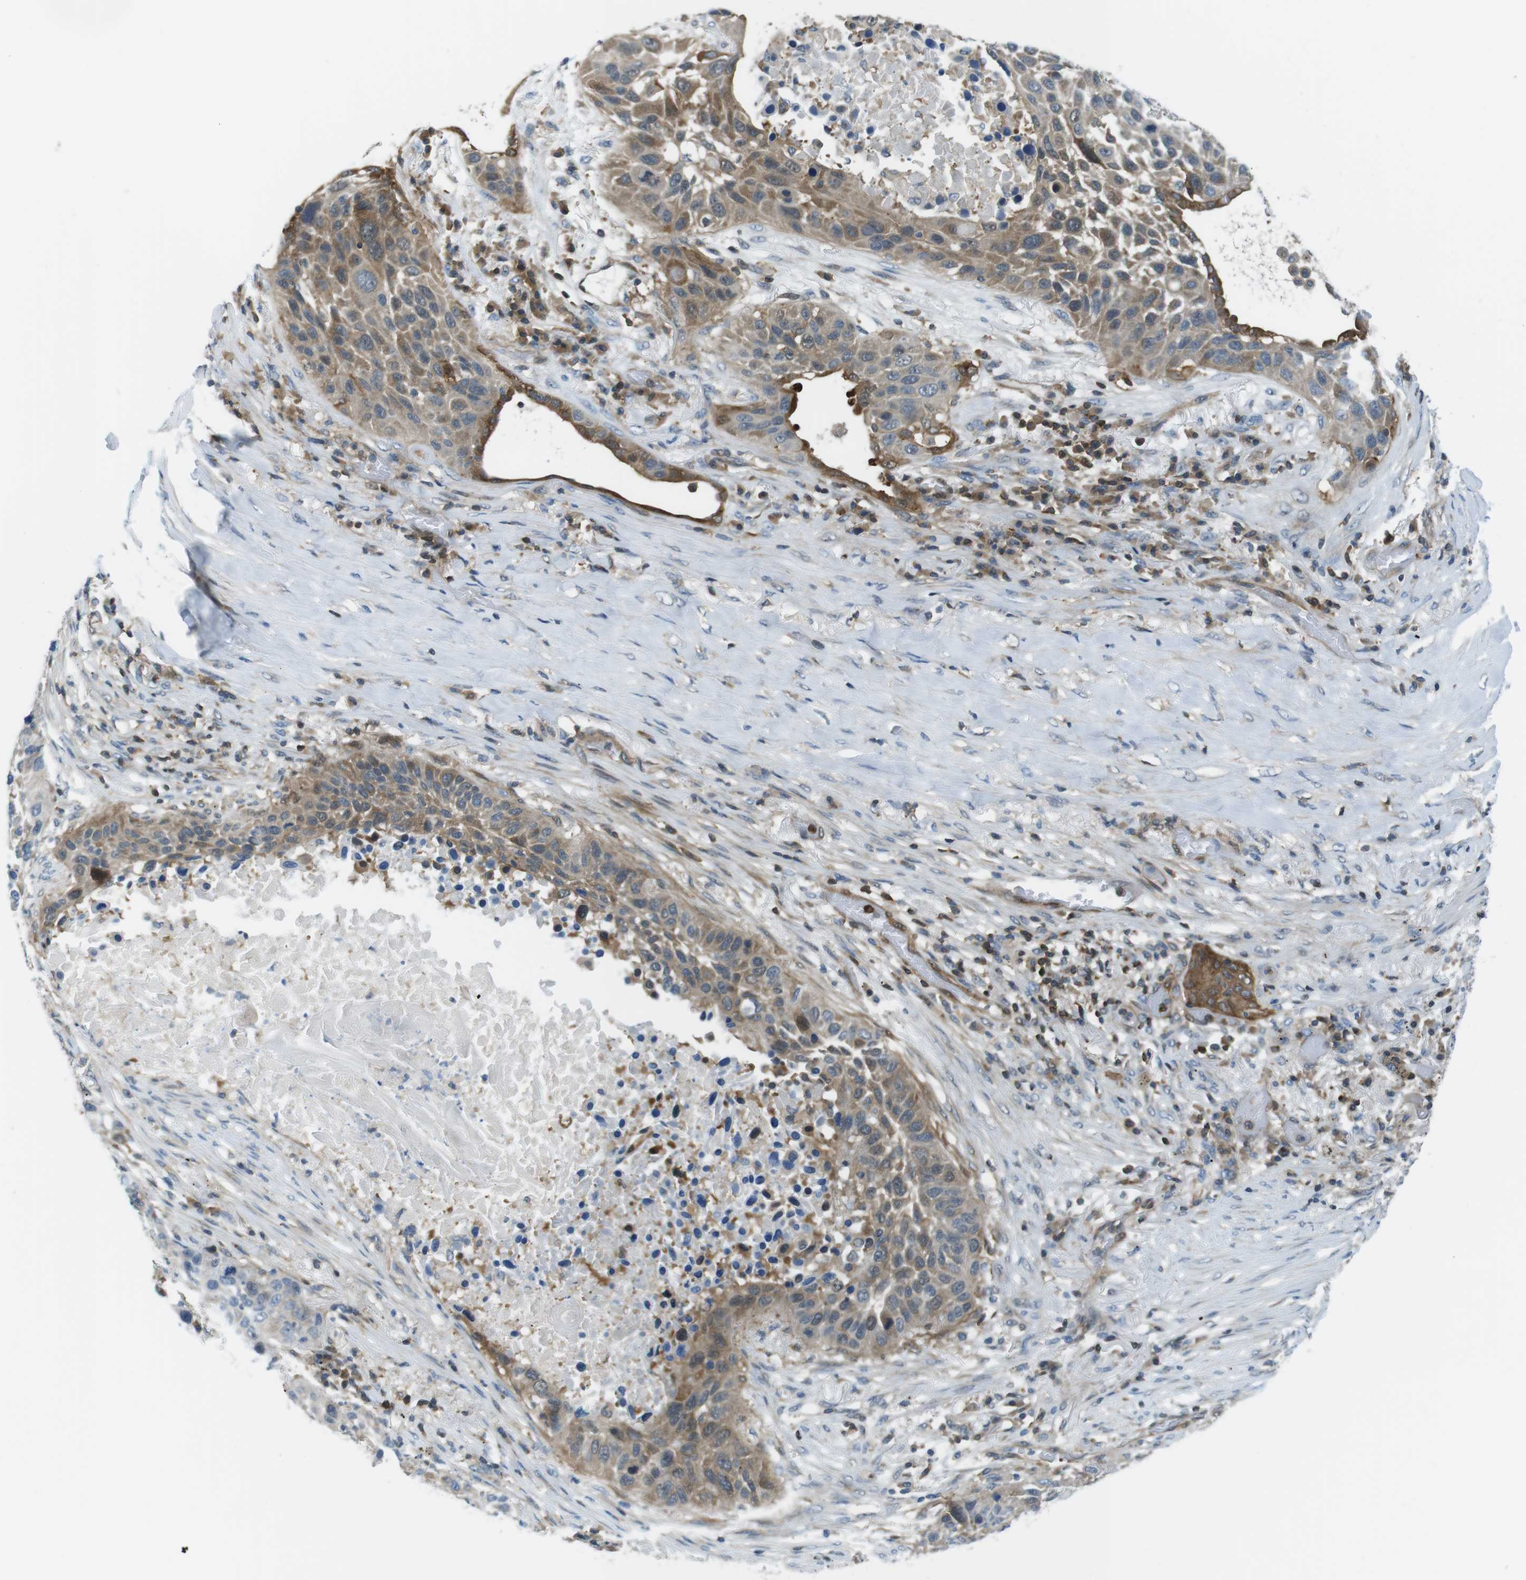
{"staining": {"intensity": "moderate", "quantity": ">75%", "location": "cytoplasmic/membranous"}, "tissue": "lung cancer", "cell_type": "Tumor cells", "image_type": "cancer", "snomed": [{"axis": "morphology", "description": "Squamous cell carcinoma, NOS"}, {"axis": "topography", "description": "Lung"}], "caption": "Brown immunohistochemical staining in lung cancer demonstrates moderate cytoplasmic/membranous staining in about >75% of tumor cells.", "gene": "TES", "patient": {"sex": "male", "age": 57}}